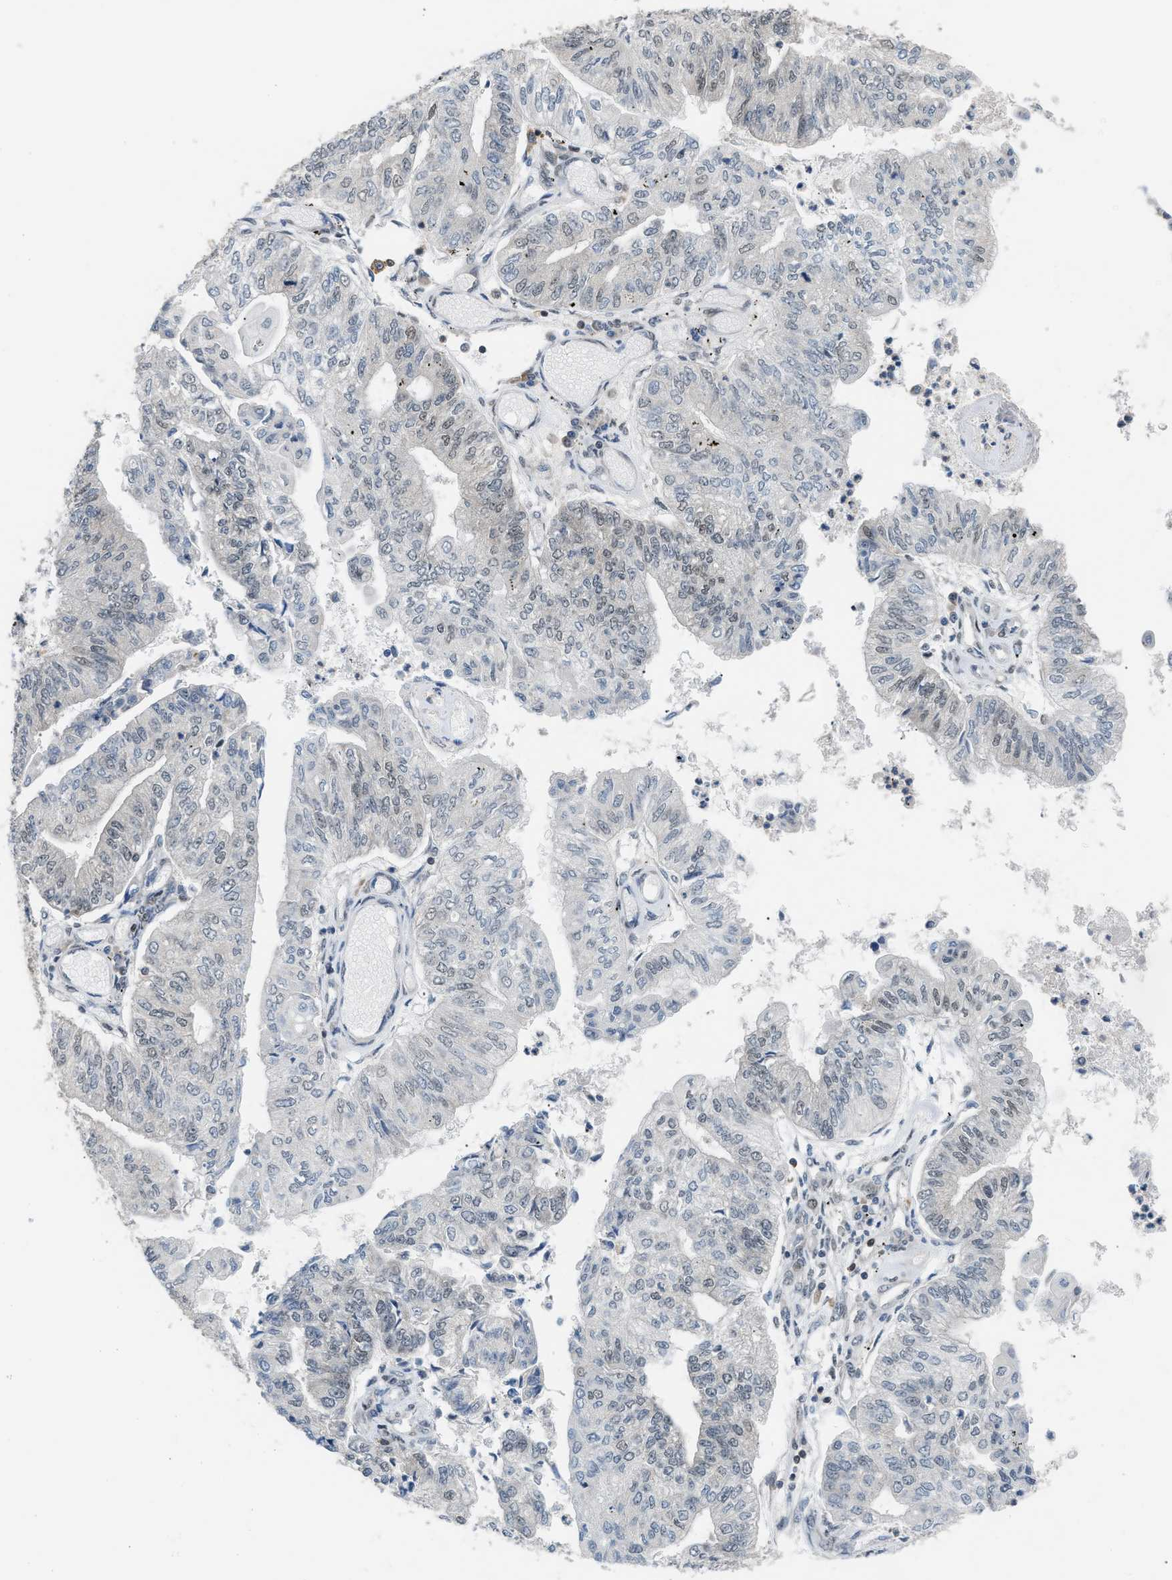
{"staining": {"intensity": "weak", "quantity": "25%-75%", "location": "nuclear"}, "tissue": "endometrial cancer", "cell_type": "Tumor cells", "image_type": "cancer", "snomed": [{"axis": "morphology", "description": "Adenocarcinoma, NOS"}, {"axis": "topography", "description": "Endometrium"}], "caption": "Endometrial cancer (adenocarcinoma) was stained to show a protein in brown. There is low levels of weak nuclear staining in approximately 25%-75% of tumor cells.", "gene": "SSBP2", "patient": {"sex": "female", "age": 59}}